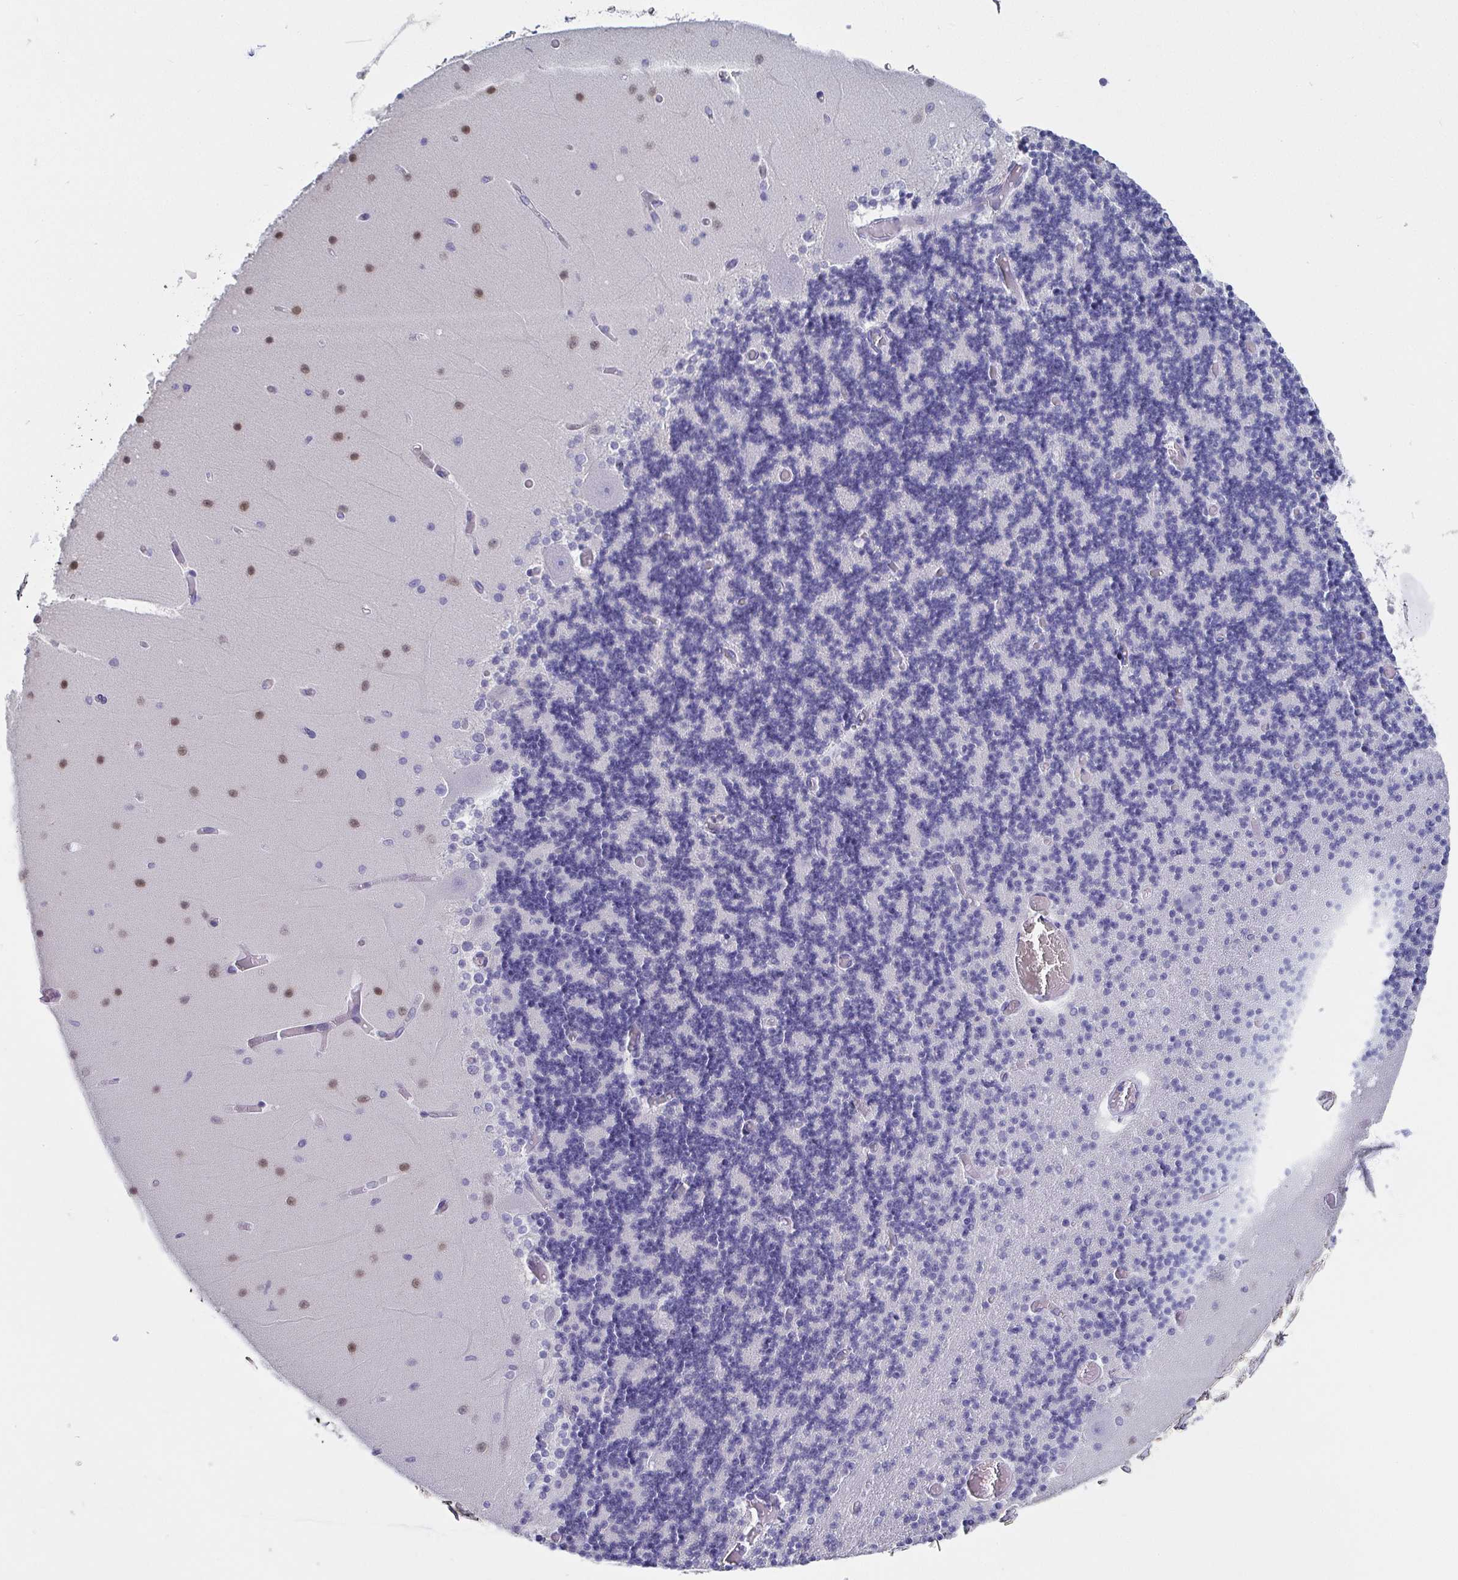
{"staining": {"intensity": "negative", "quantity": "none", "location": "none"}, "tissue": "cerebellum", "cell_type": "Cells in granular layer", "image_type": "normal", "snomed": [{"axis": "morphology", "description": "Normal tissue, NOS"}, {"axis": "topography", "description": "Cerebellum"}], "caption": "An image of human cerebellum is negative for staining in cells in granular layer. (DAB (3,3'-diaminobenzidine) immunohistochemistry visualized using brightfield microscopy, high magnification).", "gene": "SCGN", "patient": {"sex": "female", "age": 28}}